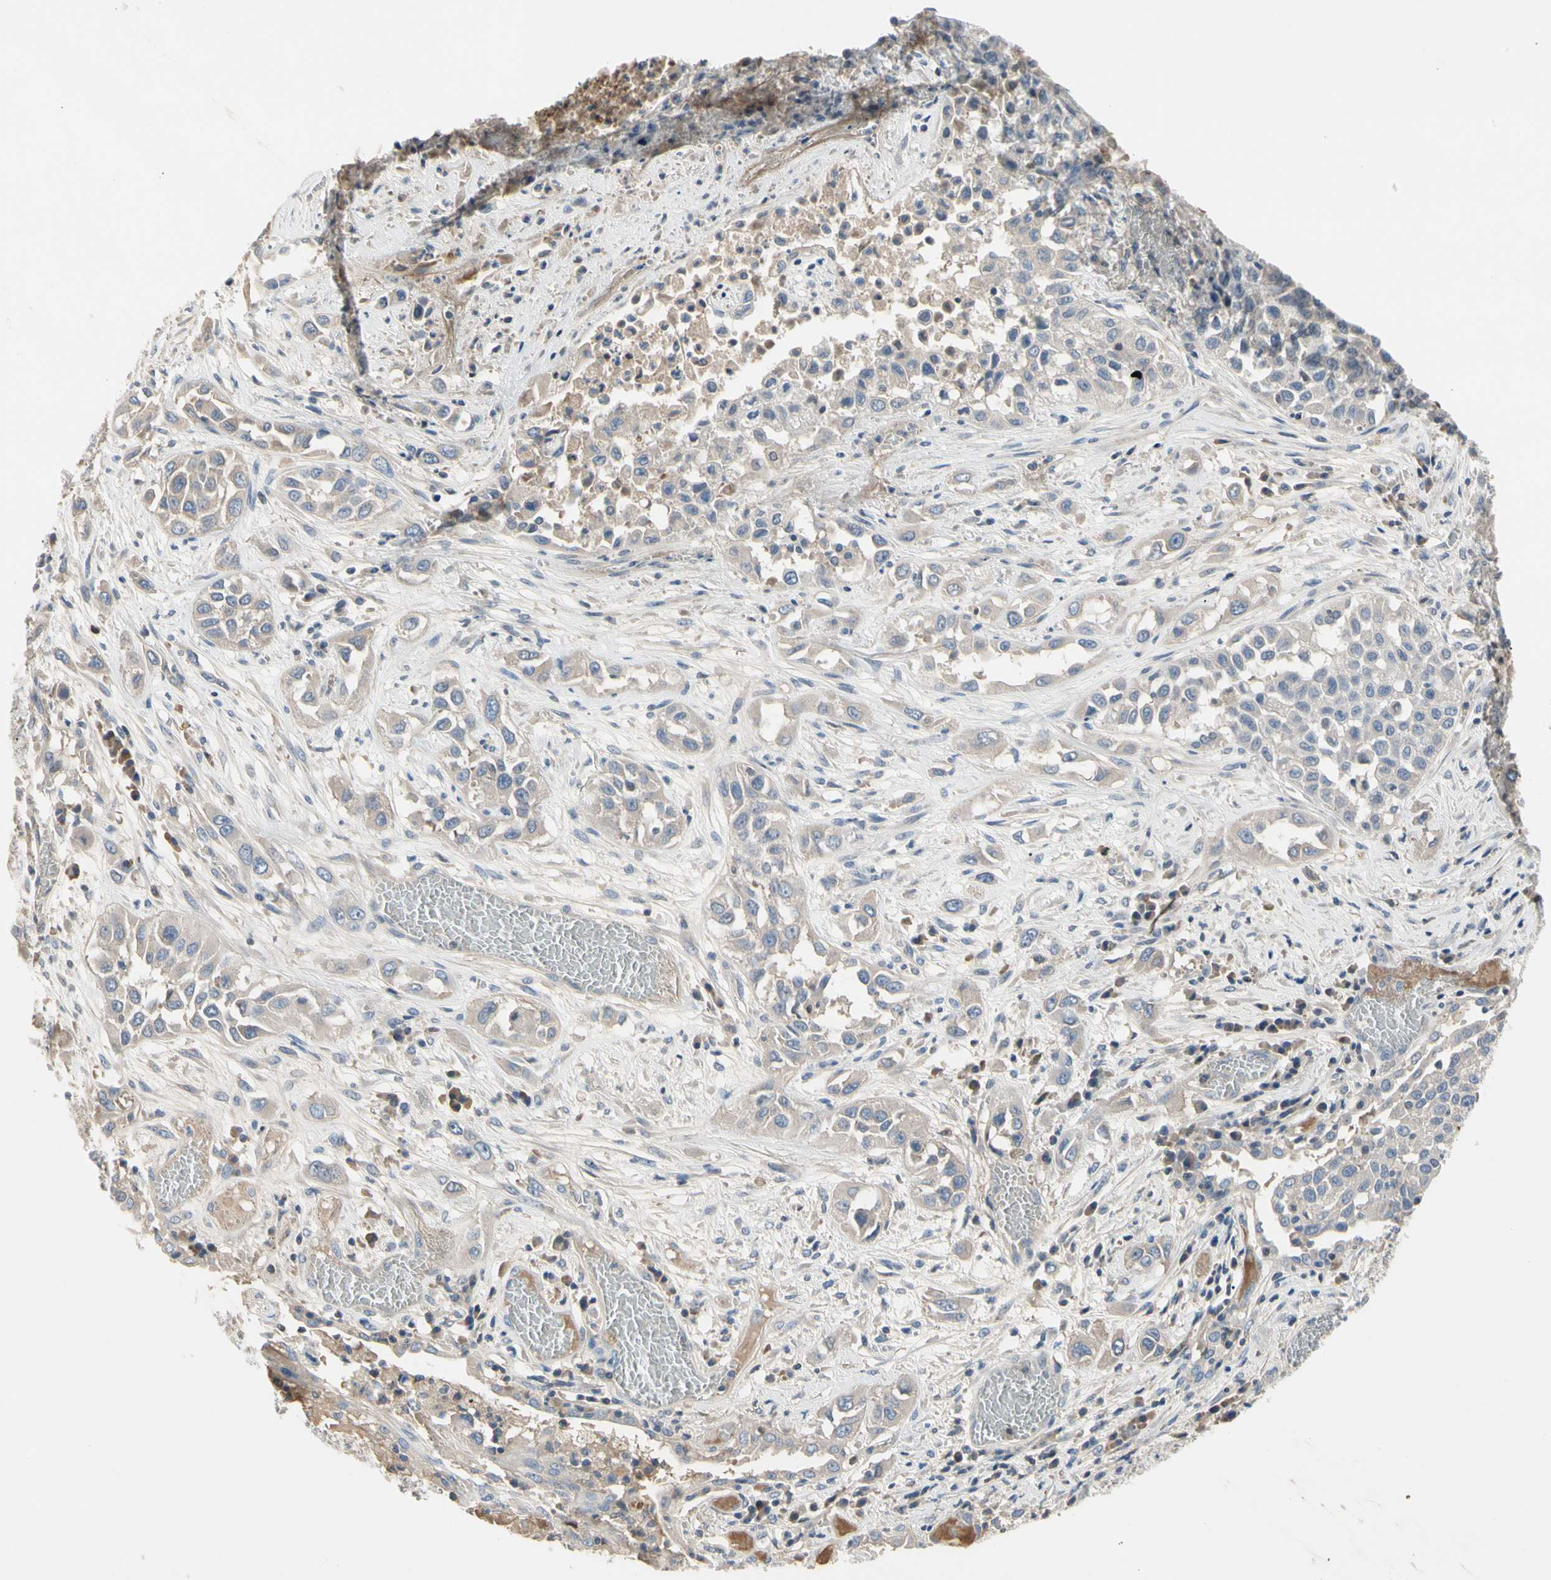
{"staining": {"intensity": "weak", "quantity": "25%-75%", "location": "cytoplasmic/membranous"}, "tissue": "lung cancer", "cell_type": "Tumor cells", "image_type": "cancer", "snomed": [{"axis": "morphology", "description": "Squamous cell carcinoma, NOS"}, {"axis": "topography", "description": "Lung"}], "caption": "About 25%-75% of tumor cells in human lung cancer reveal weak cytoplasmic/membranous protein staining as visualized by brown immunohistochemical staining.", "gene": "ECRG4", "patient": {"sex": "male", "age": 71}}